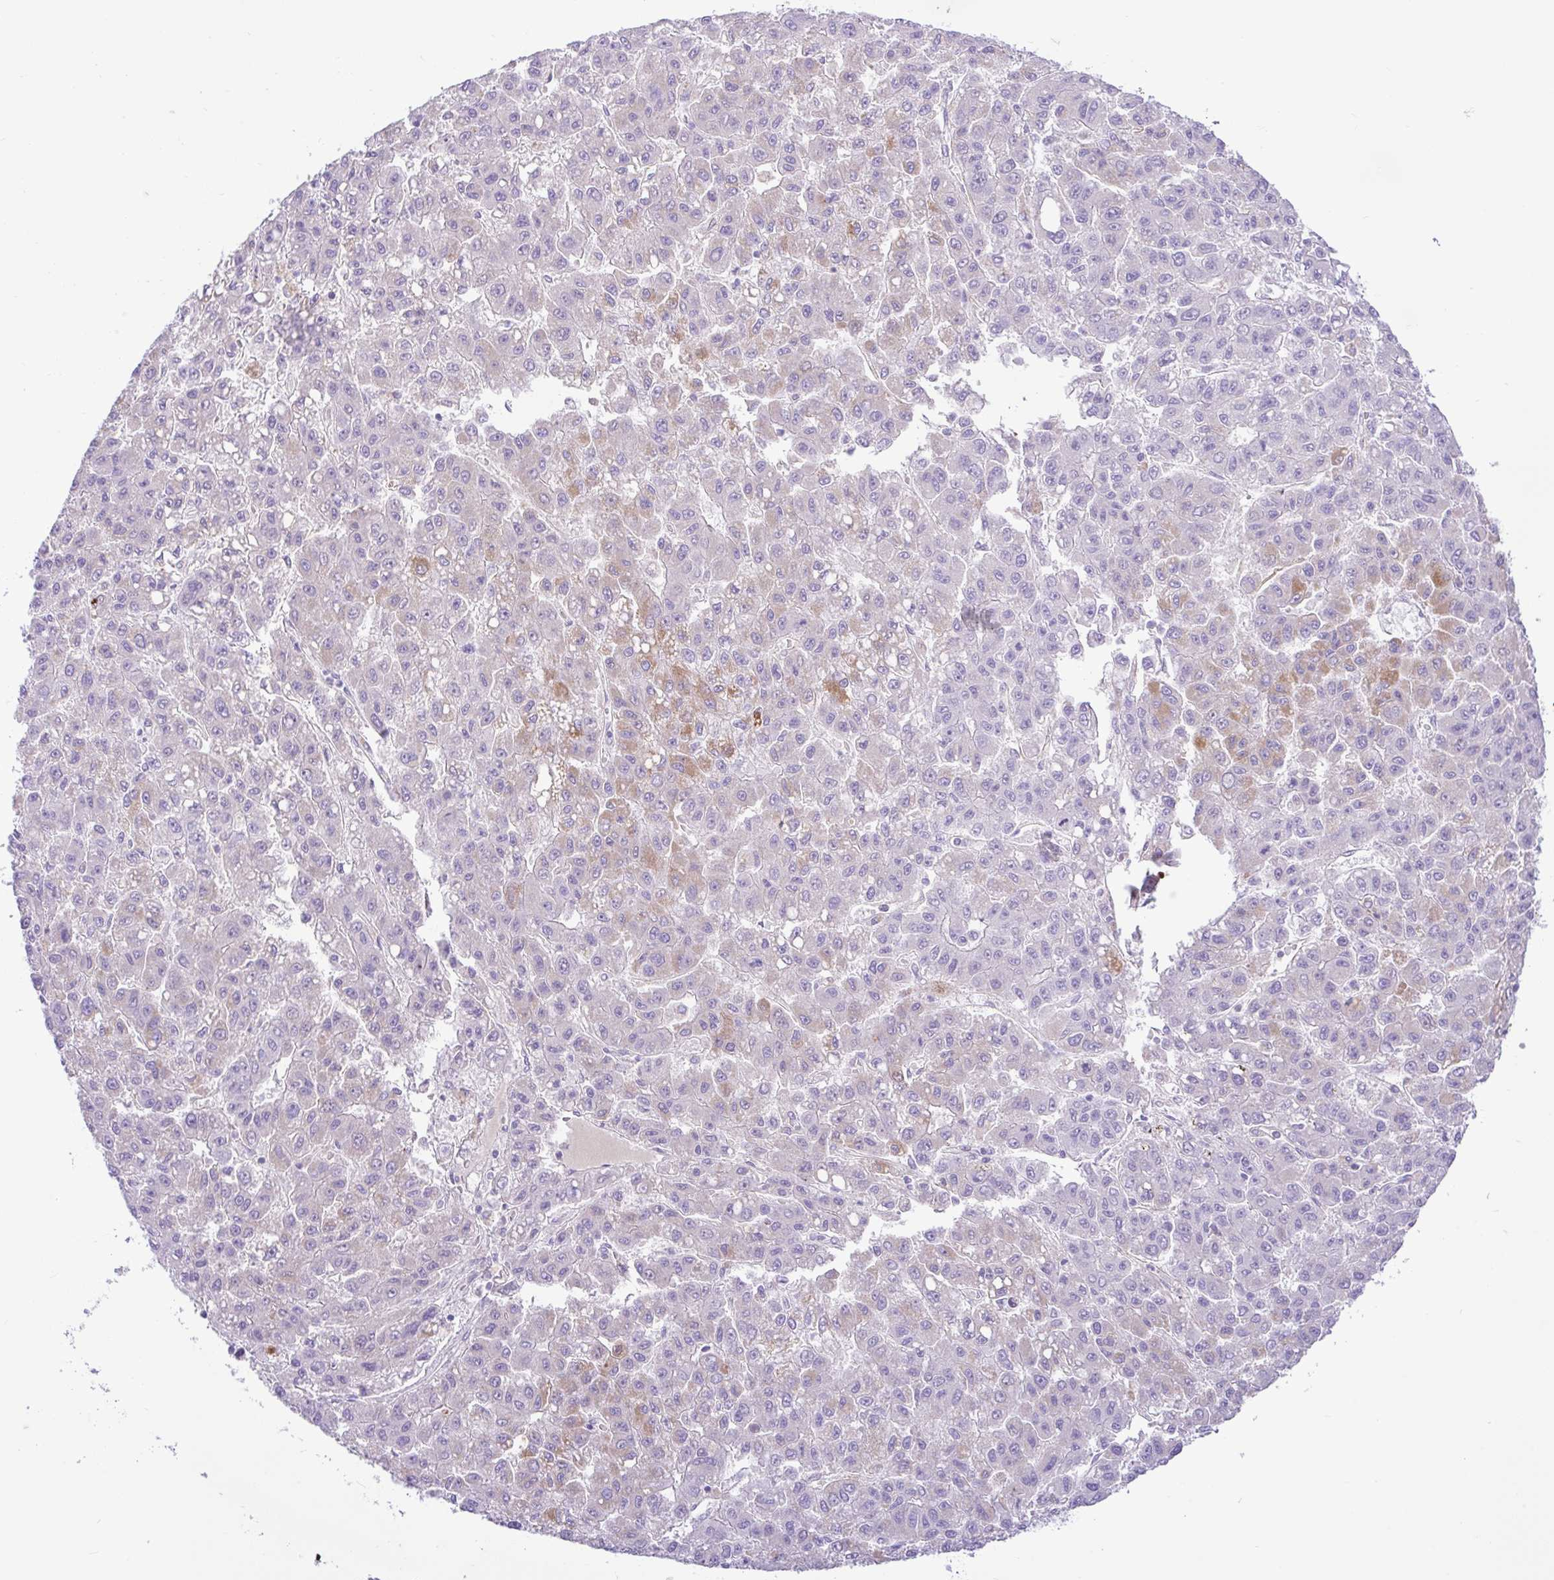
{"staining": {"intensity": "moderate", "quantity": "<25%", "location": "cytoplasmic/membranous"}, "tissue": "liver cancer", "cell_type": "Tumor cells", "image_type": "cancer", "snomed": [{"axis": "morphology", "description": "Carcinoma, Hepatocellular, NOS"}, {"axis": "topography", "description": "Liver"}], "caption": "Liver cancer (hepatocellular carcinoma) stained with a brown dye demonstrates moderate cytoplasmic/membranous positive staining in approximately <25% of tumor cells.", "gene": "ZNF101", "patient": {"sex": "male", "age": 70}}